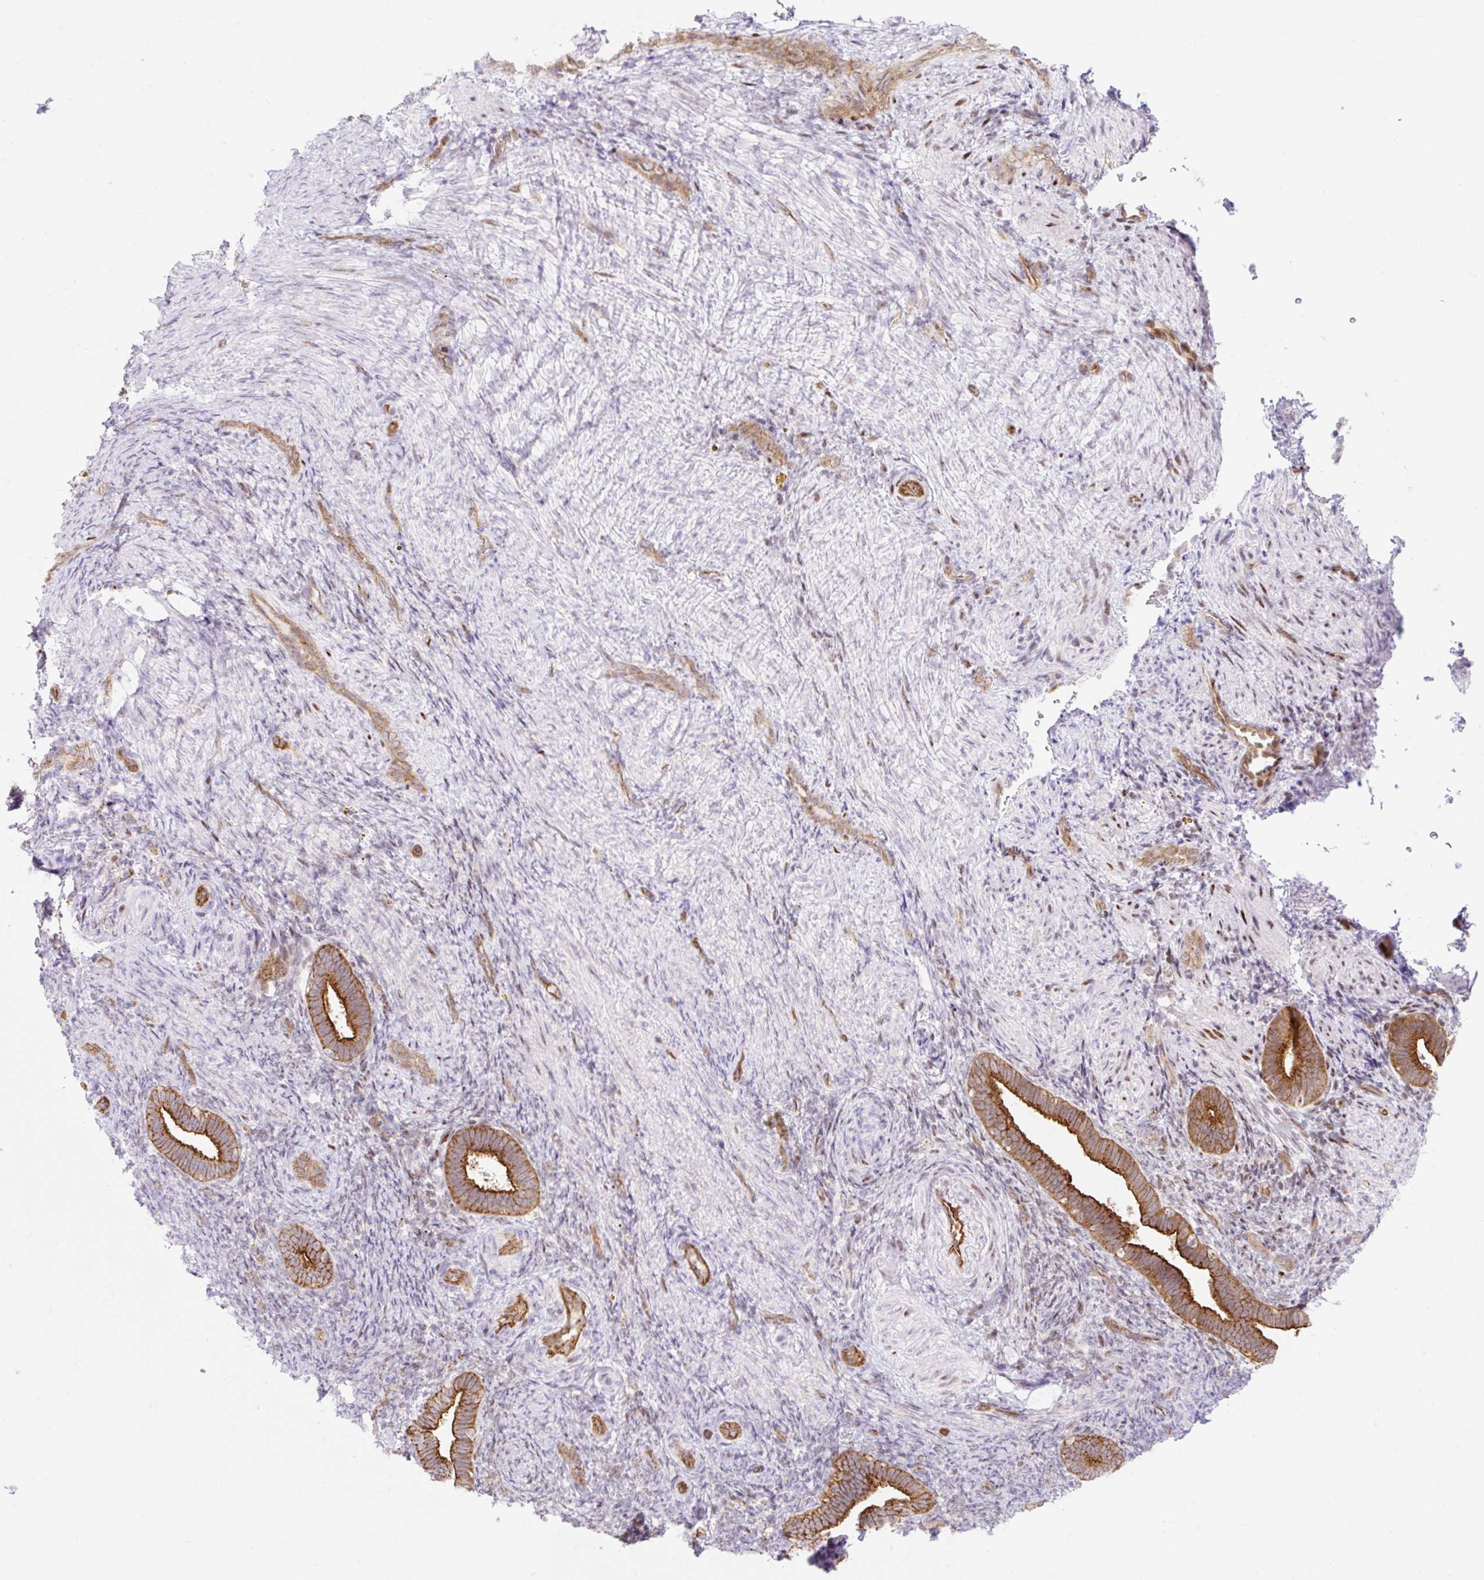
{"staining": {"intensity": "moderate", "quantity": "<25%", "location": "cytoplasmic/membranous"}, "tissue": "endometrium", "cell_type": "Cells in endometrial stroma", "image_type": "normal", "snomed": [{"axis": "morphology", "description": "Normal tissue, NOS"}, {"axis": "topography", "description": "Endometrium"}], "caption": "The micrograph shows a brown stain indicating the presence of a protein in the cytoplasmic/membranous of cells in endometrial stroma in endometrium.", "gene": "HIP1R", "patient": {"sex": "female", "age": 34}}